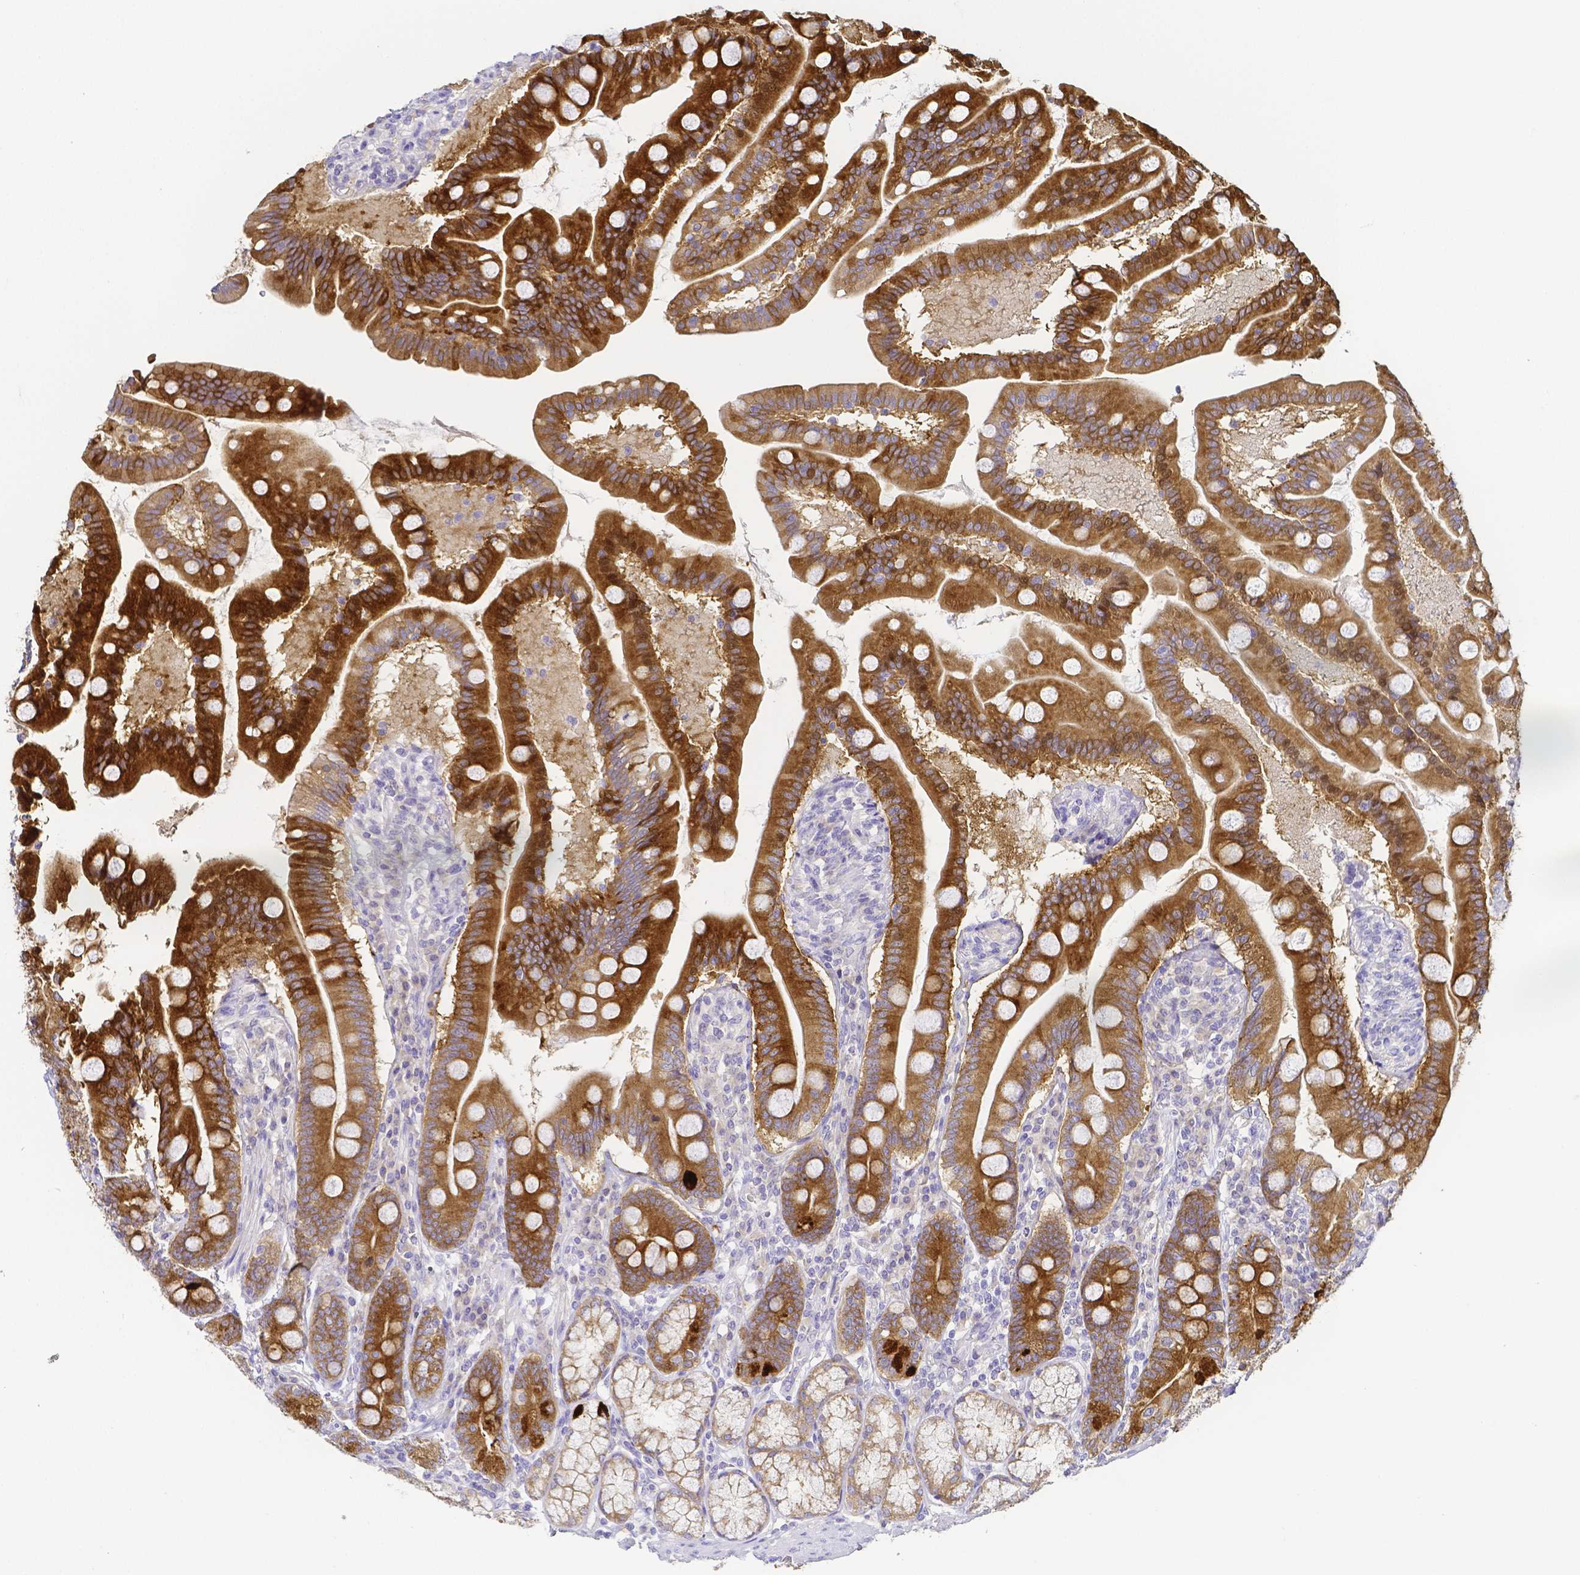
{"staining": {"intensity": "strong", "quantity": "25%-75%", "location": "cytoplasmic/membranous"}, "tissue": "duodenum", "cell_type": "Glandular cells", "image_type": "normal", "snomed": [{"axis": "morphology", "description": "Normal tissue, NOS"}, {"axis": "topography", "description": "Duodenum"}], "caption": "Strong cytoplasmic/membranous protein expression is seen in approximately 25%-75% of glandular cells in duodenum.", "gene": "PKP3", "patient": {"sex": "female", "age": 67}}